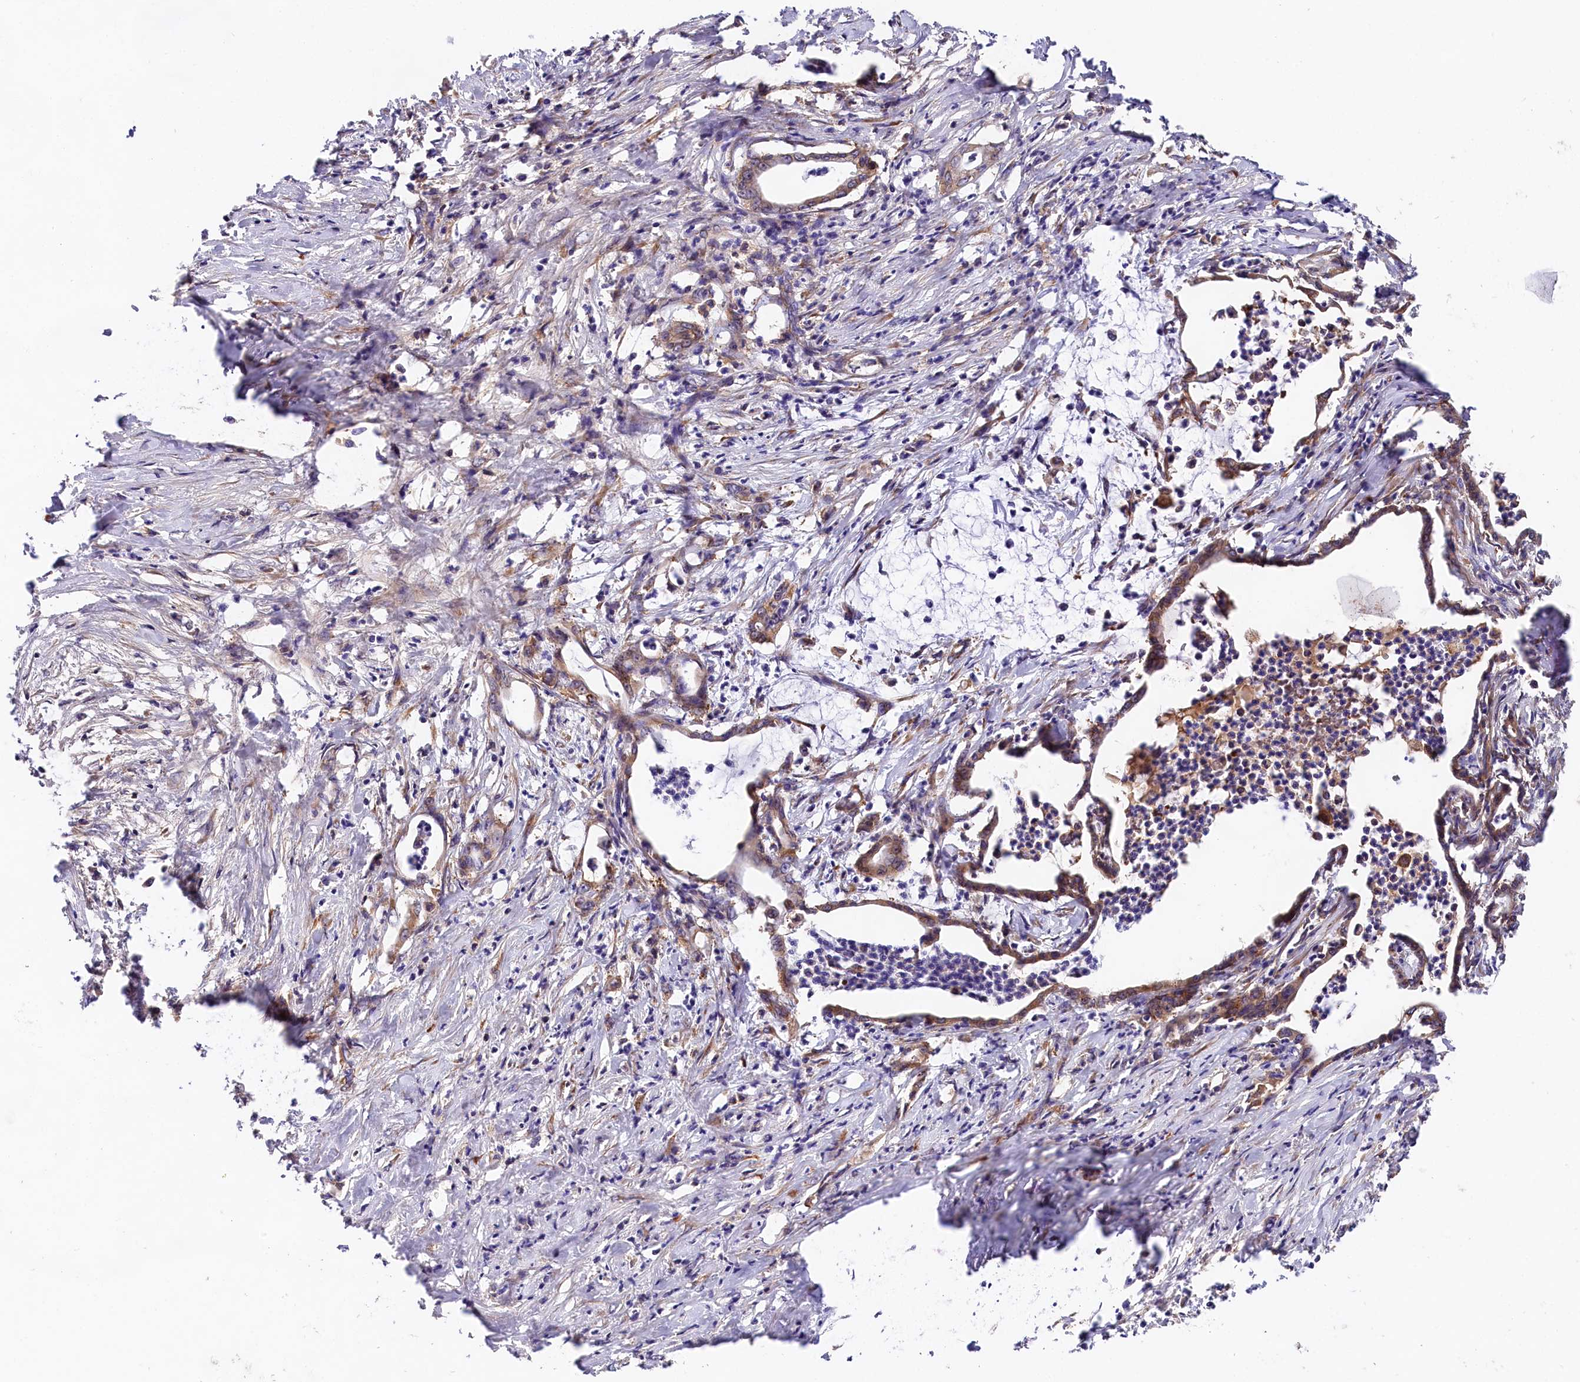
{"staining": {"intensity": "moderate", "quantity": ">75%", "location": "cytoplasmic/membranous"}, "tissue": "pancreatic cancer", "cell_type": "Tumor cells", "image_type": "cancer", "snomed": [{"axis": "morphology", "description": "Adenocarcinoma, NOS"}, {"axis": "topography", "description": "Pancreas"}], "caption": "The photomicrograph exhibits staining of pancreatic adenocarcinoma, revealing moderate cytoplasmic/membranous protein staining (brown color) within tumor cells. (DAB IHC with brightfield microscopy, high magnification).", "gene": "OAS3", "patient": {"sex": "female", "age": 55}}